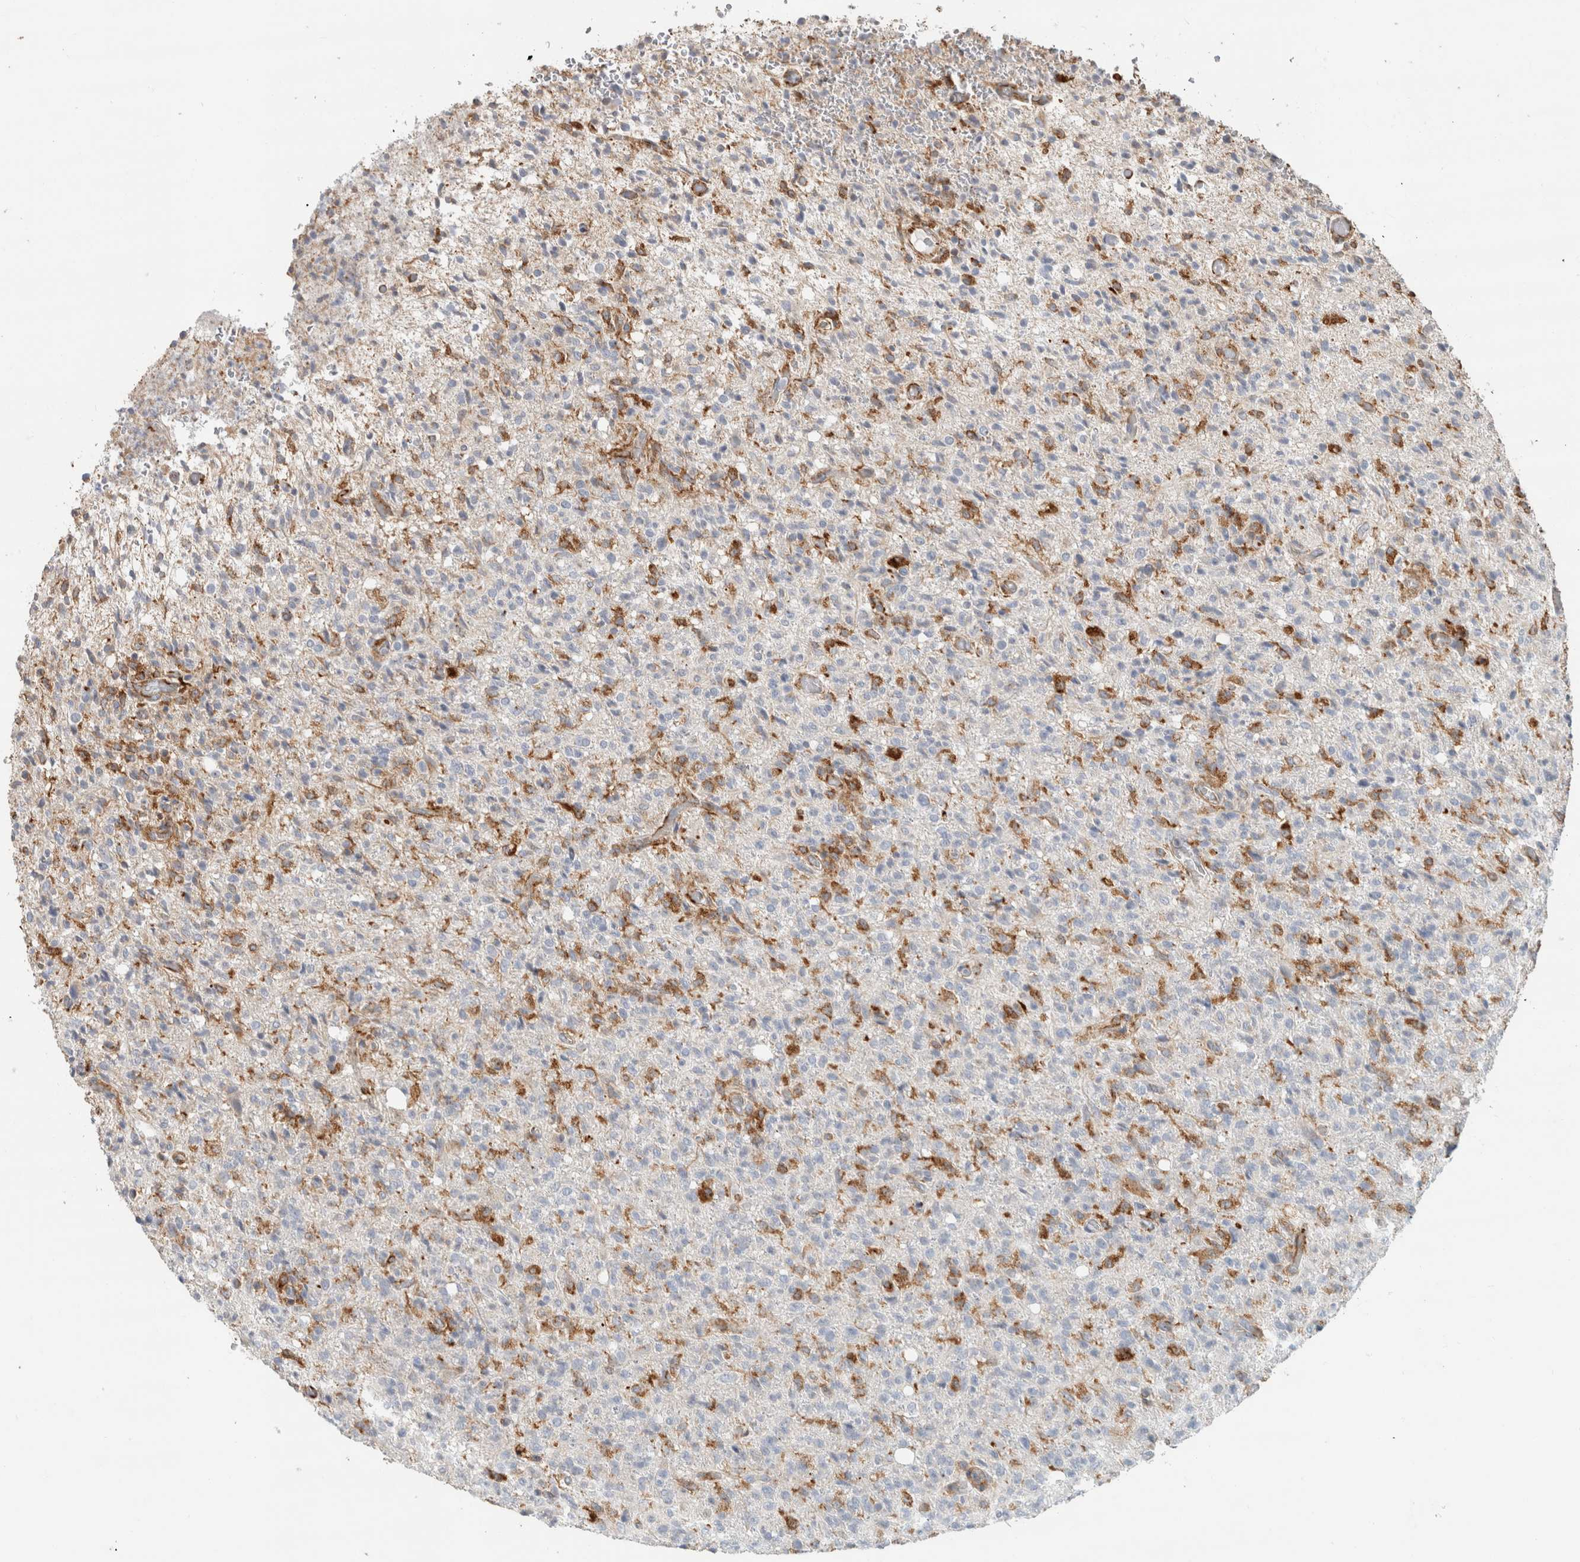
{"staining": {"intensity": "negative", "quantity": "none", "location": "none"}, "tissue": "glioma", "cell_type": "Tumor cells", "image_type": "cancer", "snomed": [{"axis": "morphology", "description": "Glioma, malignant, High grade"}, {"axis": "topography", "description": "Brain"}], "caption": "The IHC photomicrograph has no significant expression in tumor cells of glioma tissue. The staining is performed using DAB brown chromogen with nuclei counter-stained in using hematoxylin.", "gene": "LY86", "patient": {"sex": "female", "age": 57}}